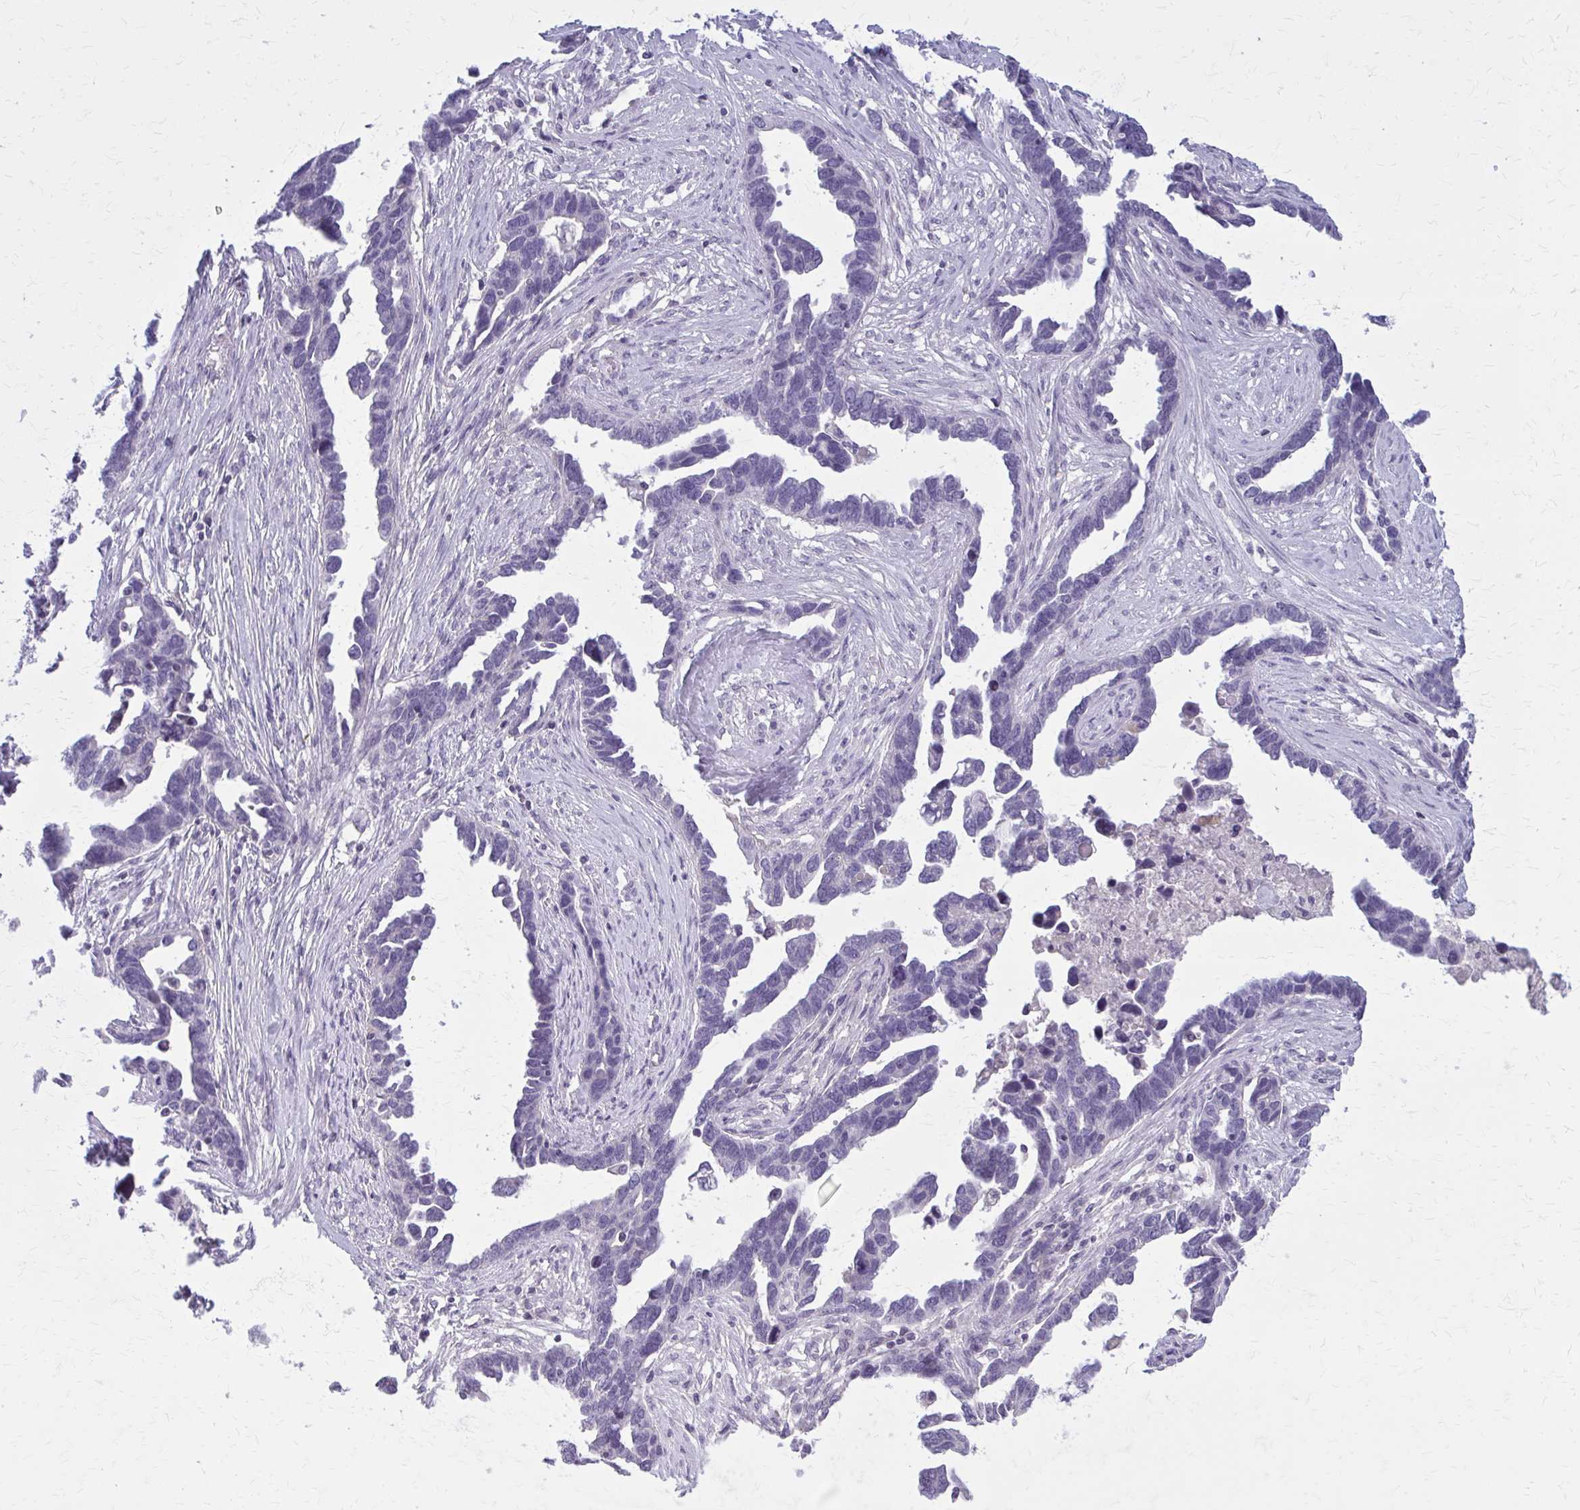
{"staining": {"intensity": "negative", "quantity": "none", "location": "none"}, "tissue": "ovarian cancer", "cell_type": "Tumor cells", "image_type": "cancer", "snomed": [{"axis": "morphology", "description": "Cystadenocarcinoma, serous, NOS"}, {"axis": "topography", "description": "Ovary"}], "caption": "There is no significant staining in tumor cells of ovarian cancer. The staining is performed using DAB (3,3'-diaminobenzidine) brown chromogen with nuclei counter-stained in using hematoxylin.", "gene": "OR4A47", "patient": {"sex": "female", "age": 54}}